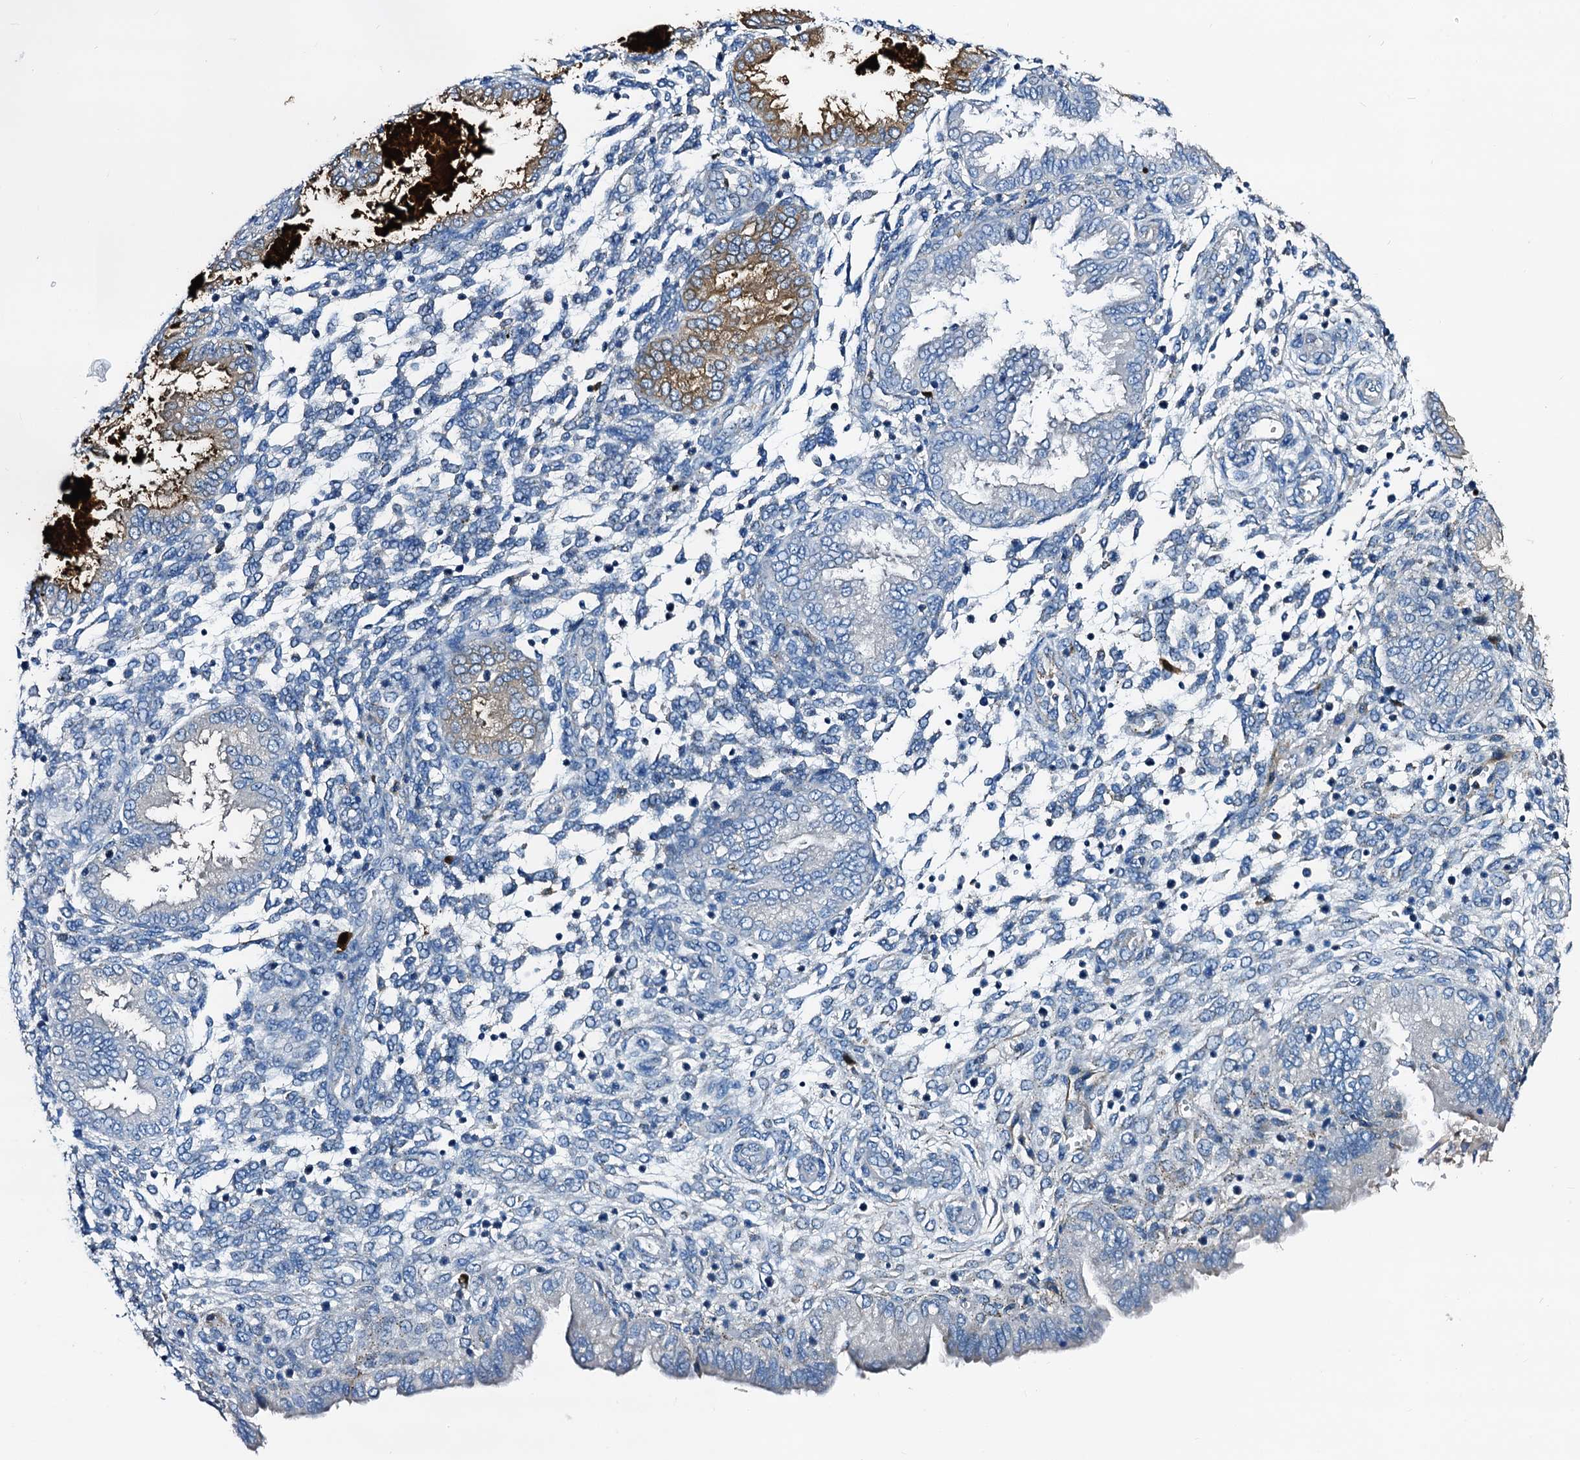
{"staining": {"intensity": "negative", "quantity": "none", "location": "none"}, "tissue": "endometrium", "cell_type": "Cells in endometrial stroma", "image_type": "normal", "snomed": [{"axis": "morphology", "description": "Normal tissue, NOS"}, {"axis": "topography", "description": "Endometrium"}], "caption": "IHC of normal human endometrium reveals no expression in cells in endometrial stroma. (DAB (3,3'-diaminobenzidine) immunohistochemistry (IHC) visualized using brightfield microscopy, high magnification).", "gene": "FREM3", "patient": {"sex": "female", "age": 33}}